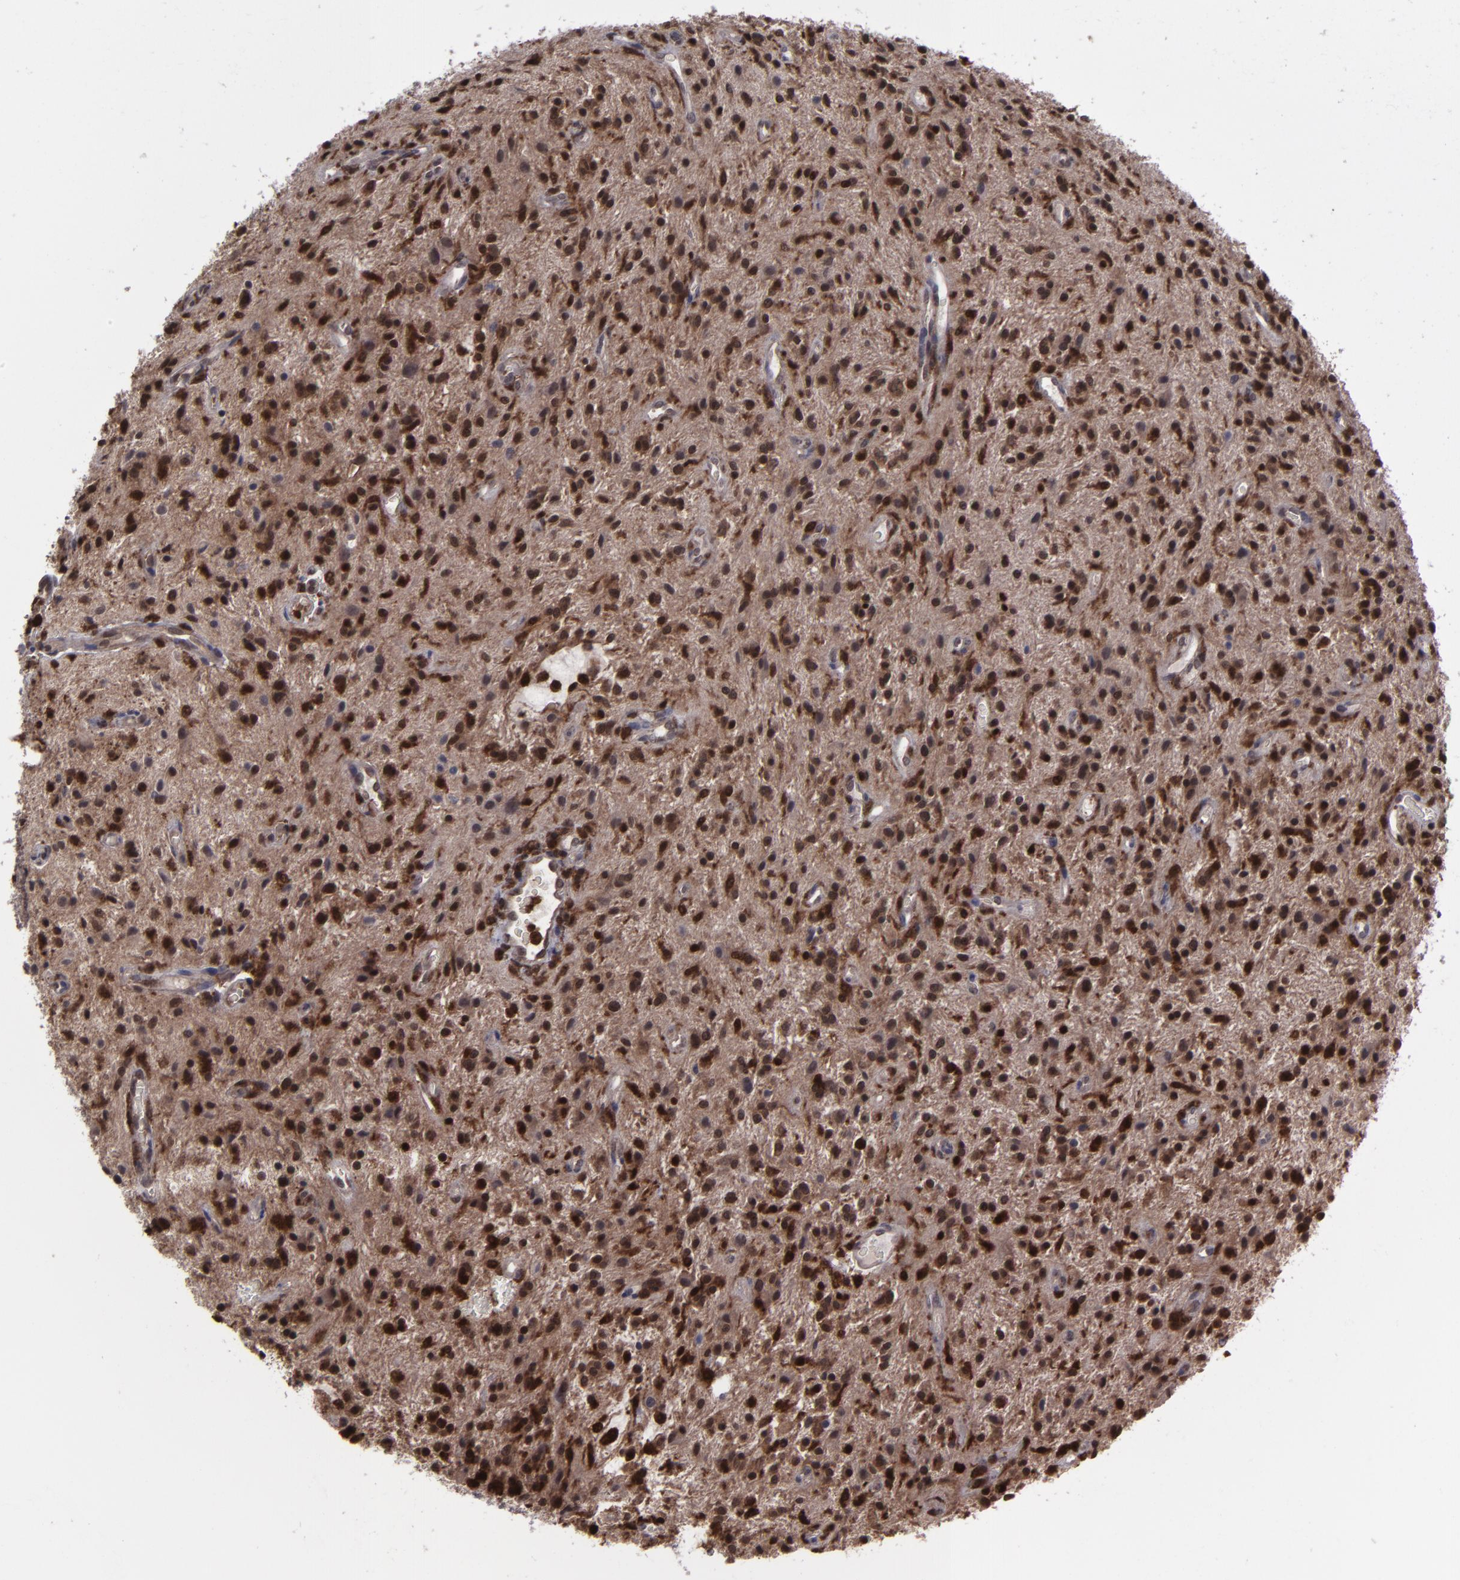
{"staining": {"intensity": "strong", "quantity": ">75%", "location": "cytoplasmic/membranous,nuclear"}, "tissue": "glioma", "cell_type": "Tumor cells", "image_type": "cancer", "snomed": [{"axis": "morphology", "description": "Glioma, malignant, NOS"}, {"axis": "topography", "description": "Cerebellum"}], "caption": "Malignant glioma tissue displays strong cytoplasmic/membranous and nuclear staining in about >75% of tumor cells, visualized by immunohistochemistry. (DAB IHC with brightfield microscopy, high magnification).", "gene": "GRB2", "patient": {"sex": "female", "age": 10}}